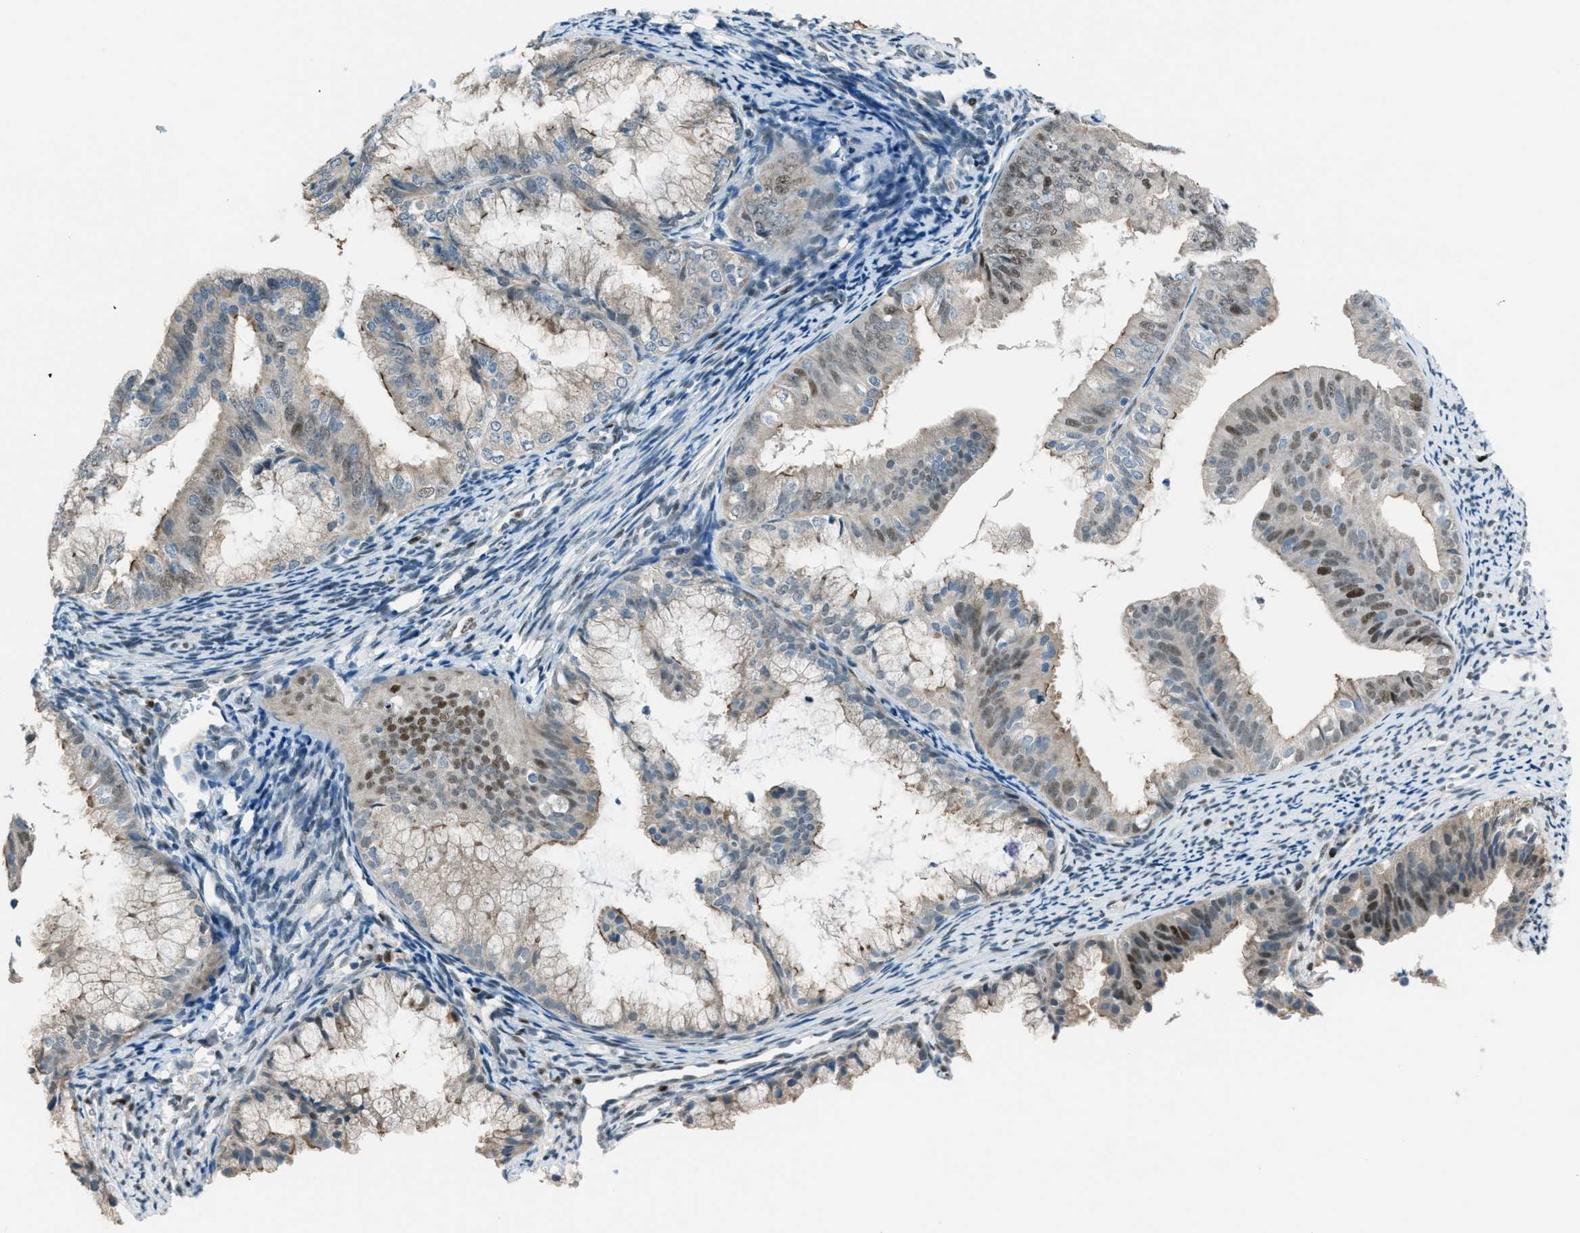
{"staining": {"intensity": "weak", "quantity": ">75%", "location": "cytoplasmic/membranous,nuclear"}, "tissue": "endometrial cancer", "cell_type": "Tumor cells", "image_type": "cancer", "snomed": [{"axis": "morphology", "description": "Adenocarcinoma, NOS"}, {"axis": "topography", "description": "Endometrium"}], "caption": "Immunohistochemistry image of neoplastic tissue: human endometrial cancer stained using IHC displays low levels of weak protein expression localized specifically in the cytoplasmic/membranous and nuclear of tumor cells, appearing as a cytoplasmic/membranous and nuclear brown color.", "gene": "TCF3", "patient": {"sex": "female", "age": 63}}